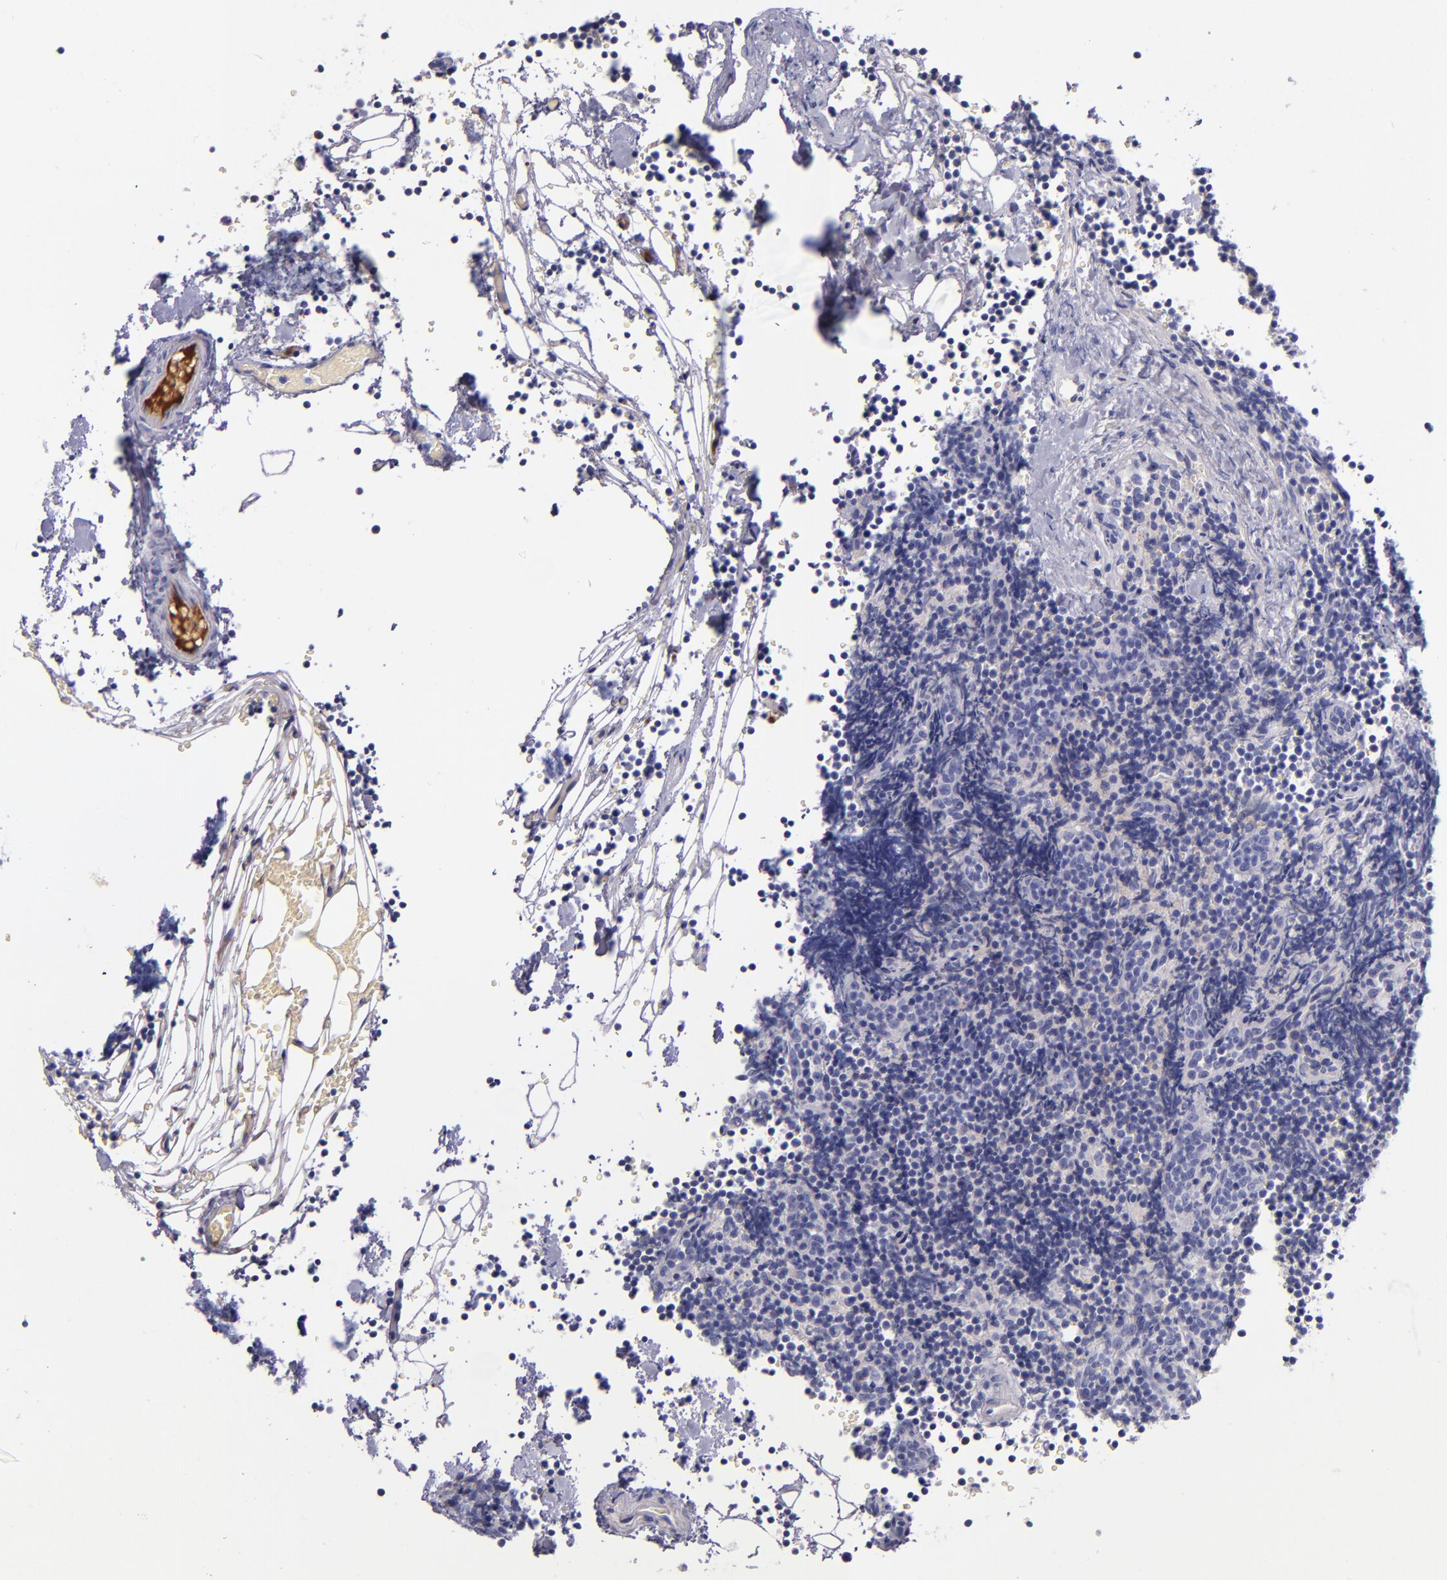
{"staining": {"intensity": "negative", "quantity": "none", "location": "none"}, "tissue": "lymphoma", "cell_type": "Tumor cells", "image_type": "cancer", "snomed": [{"axis": "morphology", "description": "Malignant lymphoma, non-Hodgkin's type, High grade"}, {"axis": "topography", "description": "Lymph node"}], "caption": "Lymphoma stained for a protein using immunohistochemistry (IHC) exhibits no positivity tumor cells.", "gene": "KNG1", "patient": {"sex": "female", "age": 58}}